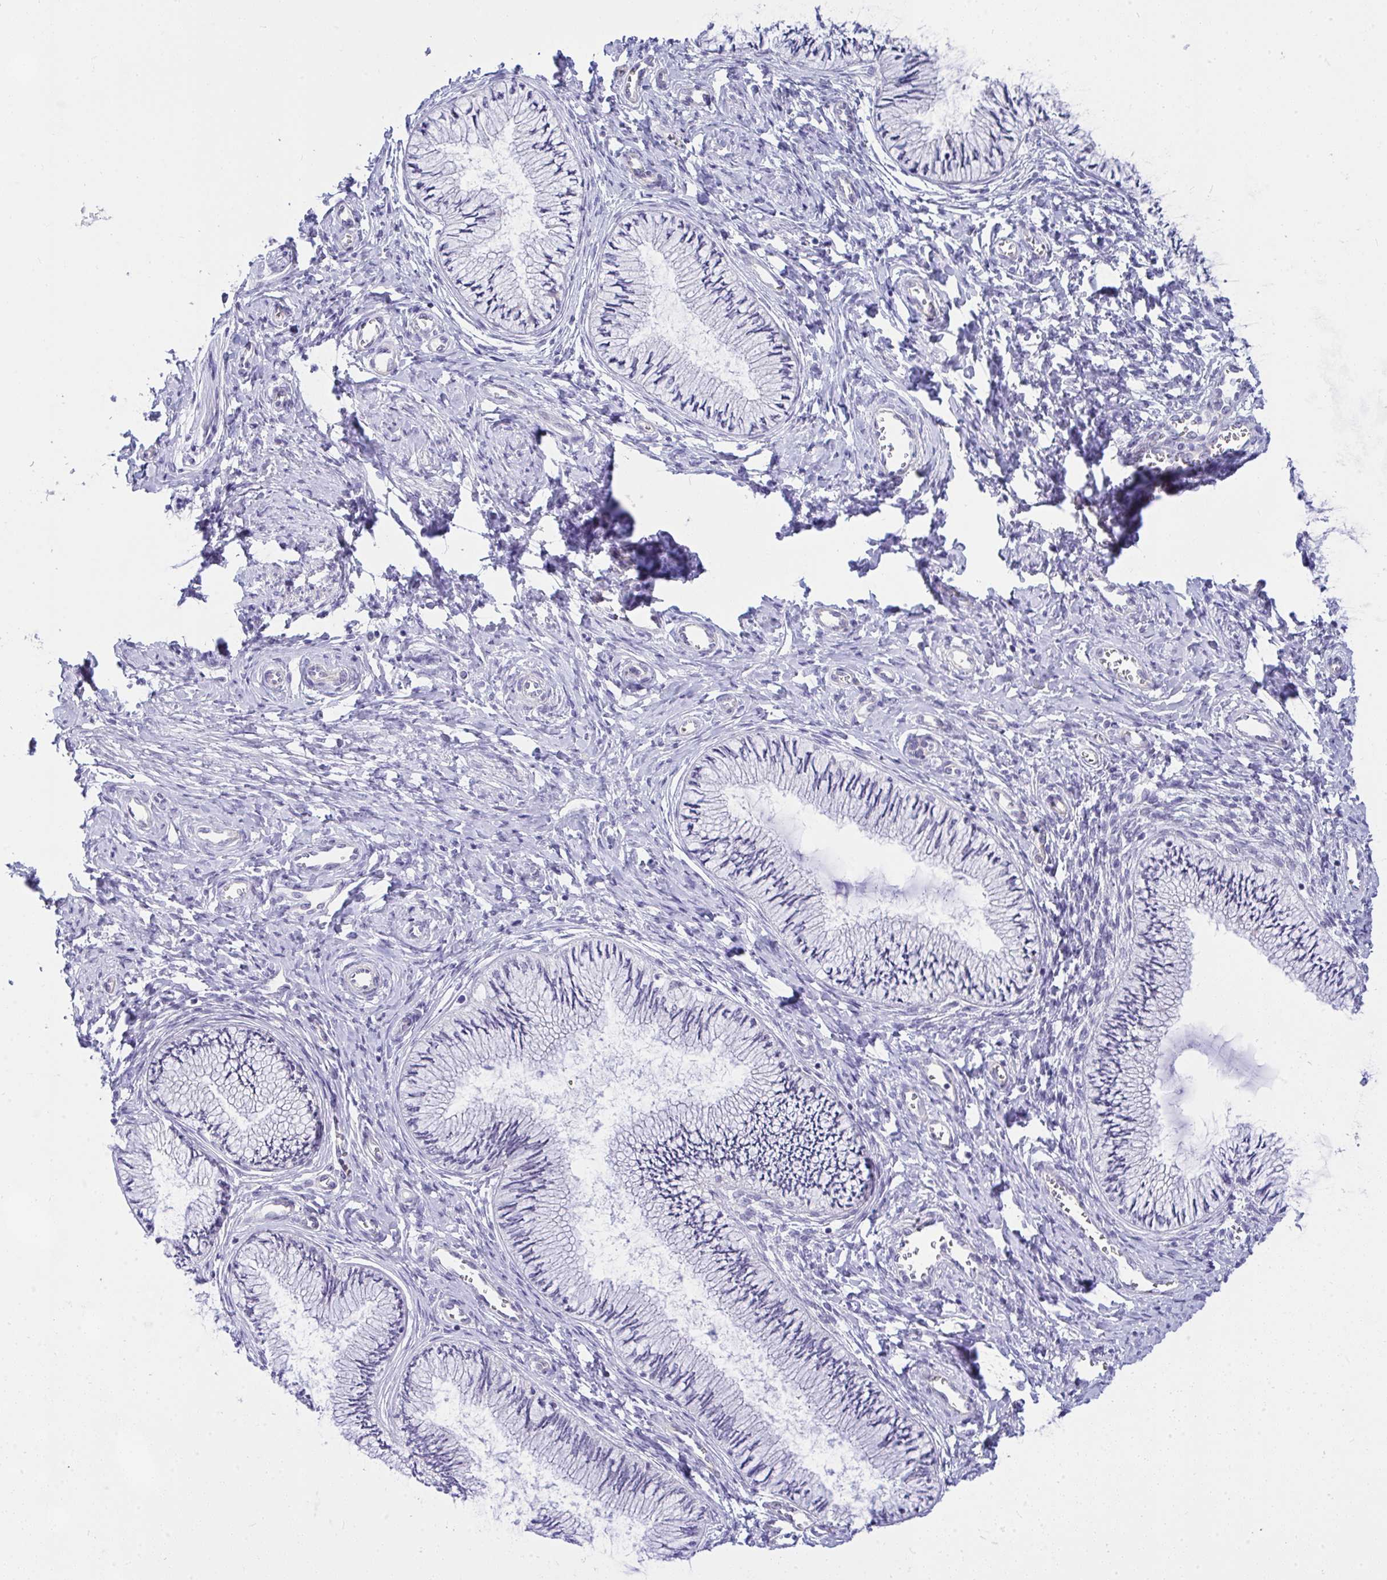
{"staining": {"intensity": "negative", "quantity": "none", "location": "none"}, "tissue": "cervix", "cell_type": "Glandular cells", "image_type": "normal", "snomed": [{"axis": "morphology", "description": "Normal tissue, NOS"}, {"axis": "topography", "description": "Cervix"}], "caption": "IHC of unremarkable cervix demonstrates no staining in glandular cells.", "gene": "NFXL1", "patient": {"sex": "female", "age": 24}}